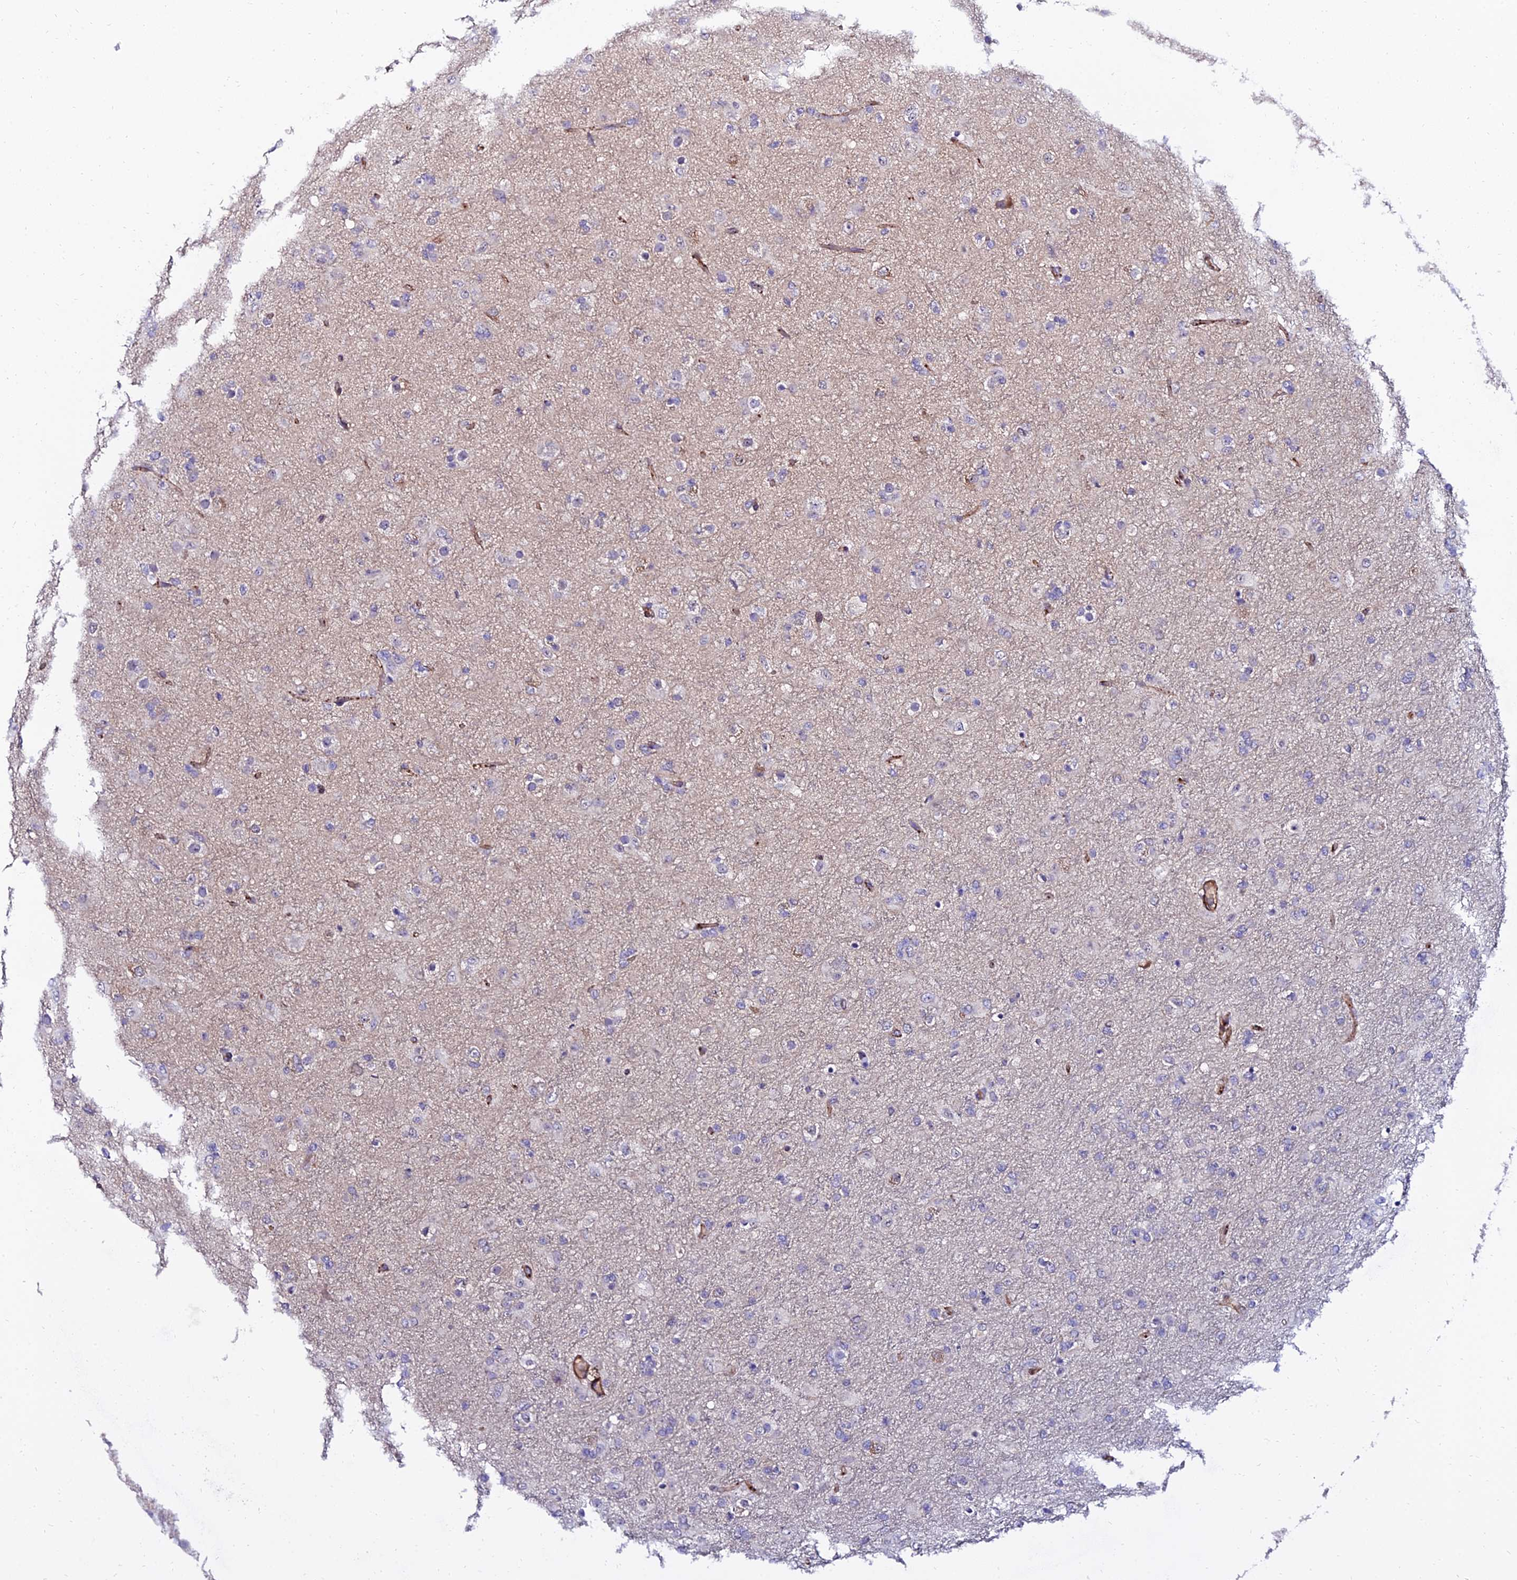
{"staining": {"intensity": "negative", "quantity": "none", "location": "none"}, "tissue": "glioma", "cell_type": "Tumor cells", "image_type": "cancer", "snomed": [{"axis": "morphology", "description": "Glioma, malignant, Low grade"}, {"axis": "topography", "description": "Brain"}], "caption": "IHC of glioma reveals no expression in tumor cells.", "gene": "ALDH3B2", "patient": {"sex": "male", "age": 65}}